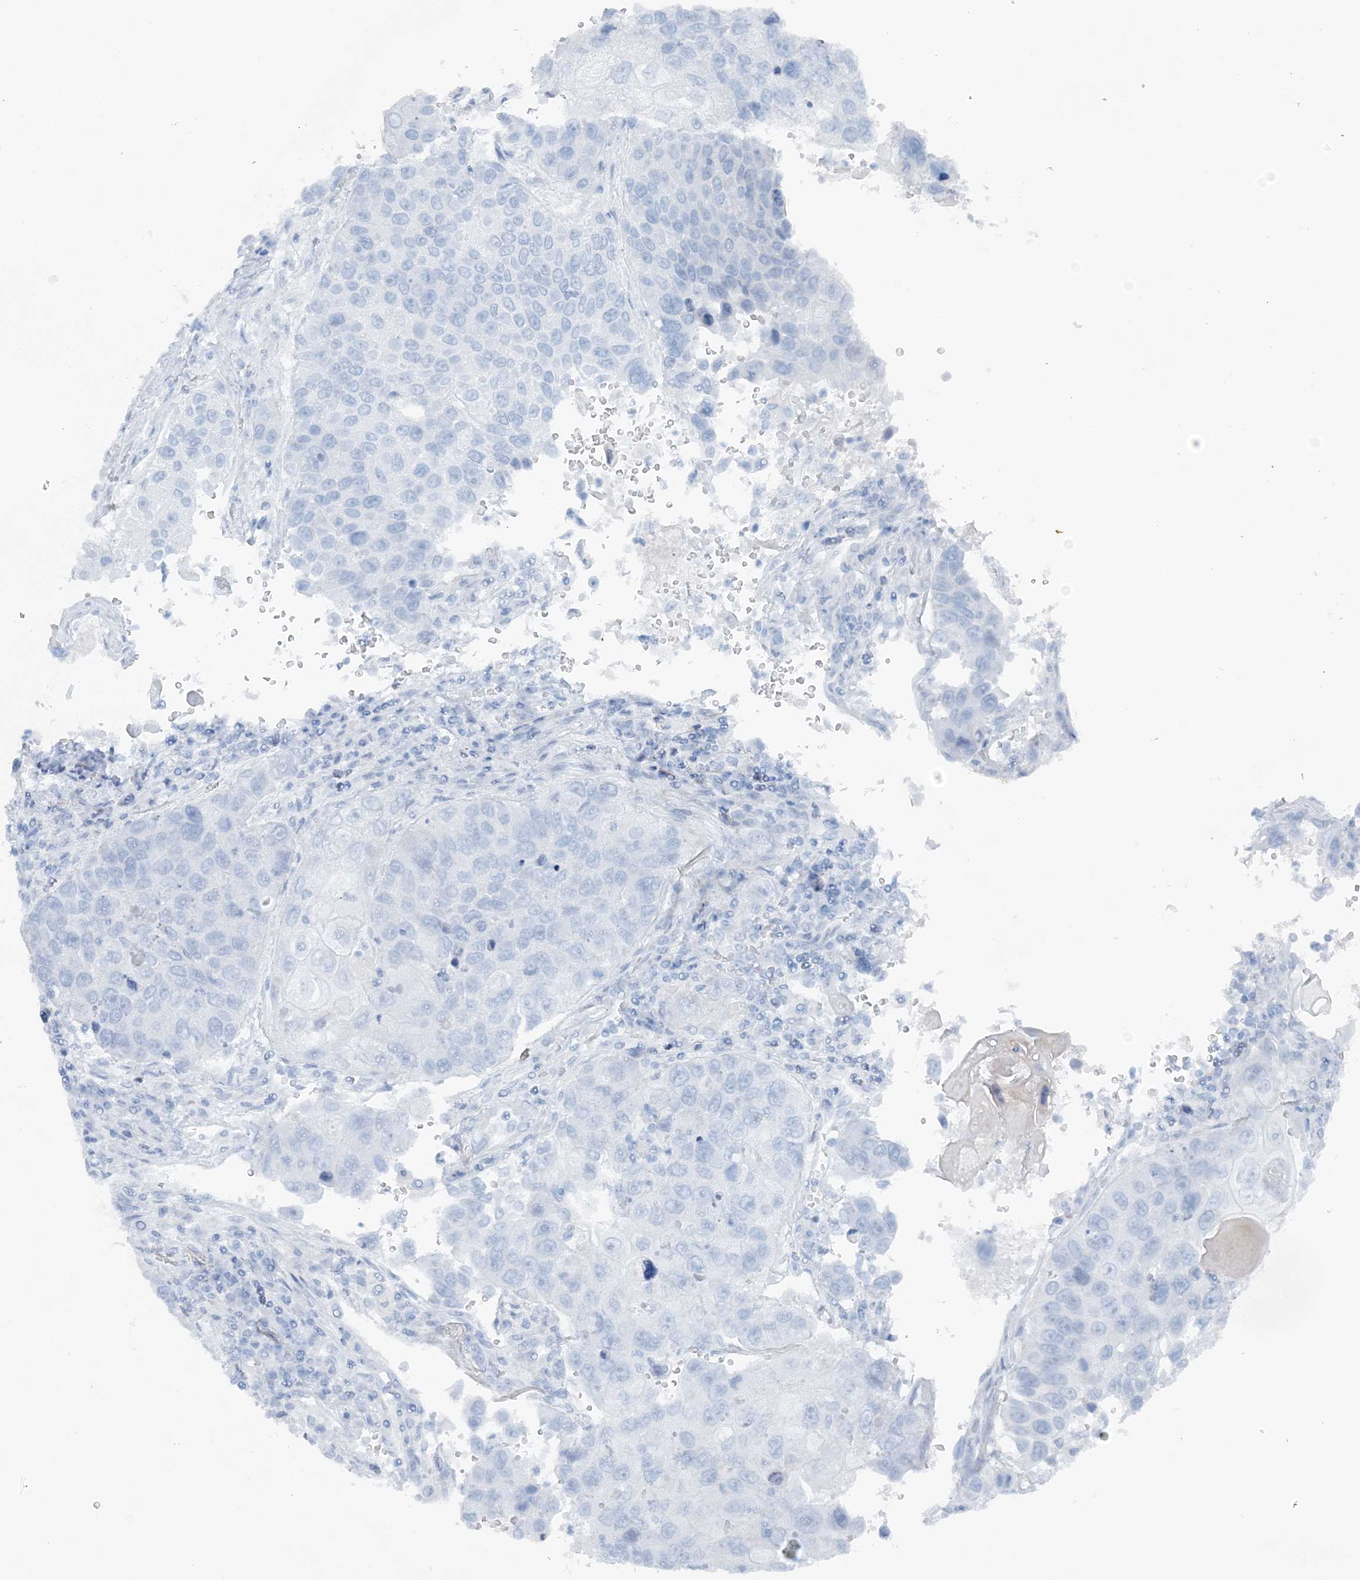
{"staining": {"intensity": "negative", "quantity": "none", "location": "none"}, "tissue": "lung cancer", "cell_type": "Tumor cells", "image_type": "cancer", "snomed": [{"axis": "morphology", "description": "Squamous cell carcinoma, NOS"}, {"axis": "topography", "description": "Lung"}], "caption": "The photomicrograph shows no significant staining in tumor cells of lung cancer. Brightfield microscopy of IHC stained with DAB (3,3'-diaminobenzidine) (brown) and hematoxylin (blue), captured at high magnification.", "gene": "ATP11A", "patient": {"sex": "male", "age": 61}}